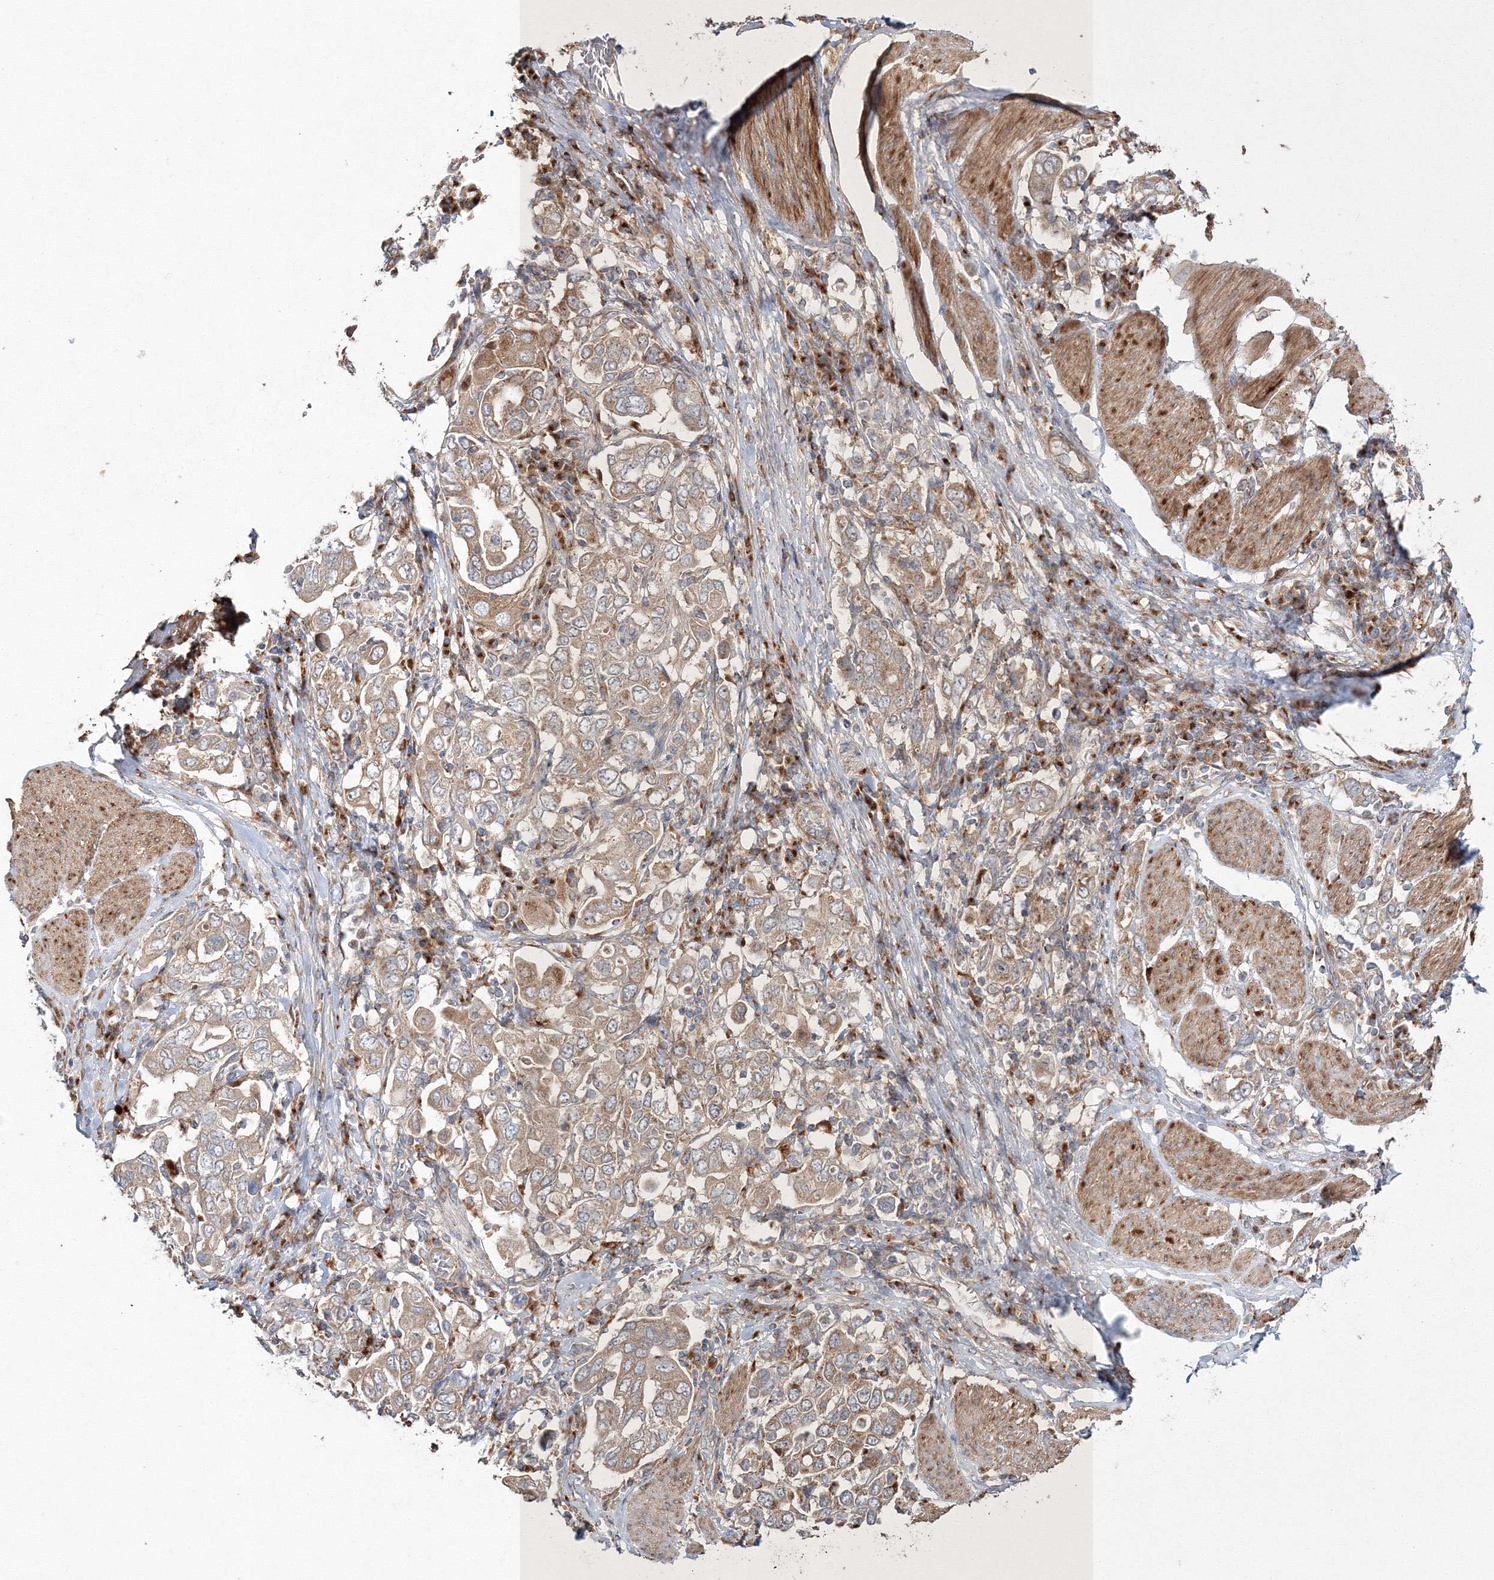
{"staining": {"intensity": "moderate", "quantity": ">75%", "location": "cytoplasmic/membranous"}, "tissue": "stomach cancer", "cell_type": "Tumor cells", "image_type": "cancer", "snomed": [{"axis": "morphology", "description": "Adenocarcinoma, NOS"}, {"axis": "topography", "description": "Stomach, upper"}], "caption": "The histopathology image shows a brown stain indicating the presence of a protein in the cytoplasmic/membranous of tumor cells in stomach adenocarcinoma. (brown staining indicates protein expression, while blue staining denotes nuclei).", "gene": "DDO", "patient": {"sex": "male", "age": 62}}